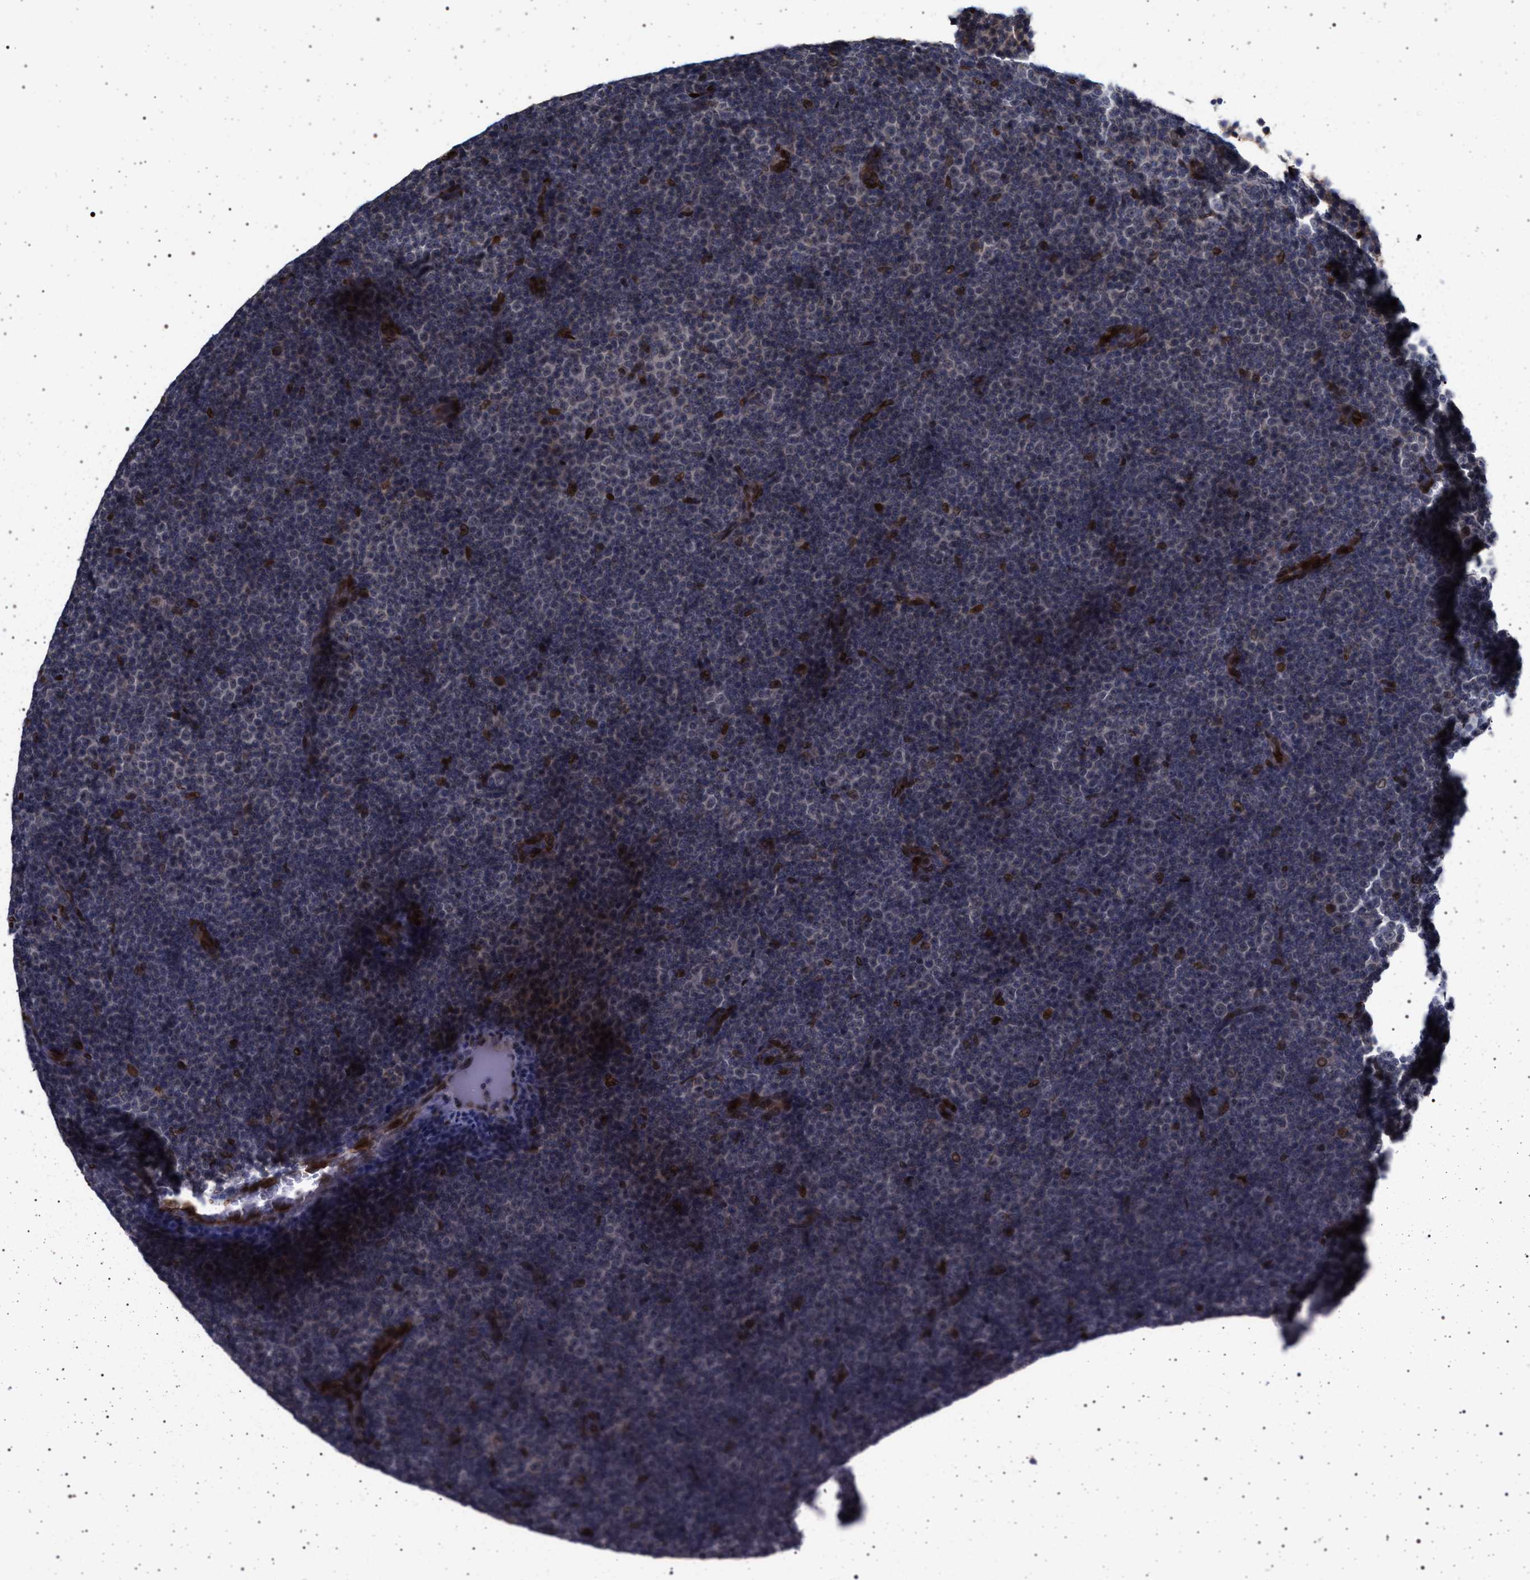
{"staining": {"intensity": "negative", "quantity": "none", "location": "none"}, "tissue": "lymphoma", "cell_type": "Tumor cells", "image_type": "cancer", "snomed": [{"axis": "morphology", "description": "Malignant lymphoma, non-Hodgkin's type, Low grade"}, {"axis": "topography", "description": "Lymph node"}], "caption": "The image shows no significant positivity in tumor cells of malignant lymphoma, non-Hodgkin's type (low-grade). (Immunohistochemistry, brightfield microscopy, high magnification).", "gene": "ING2", "patient": {"sex": "female", "age": 67}}